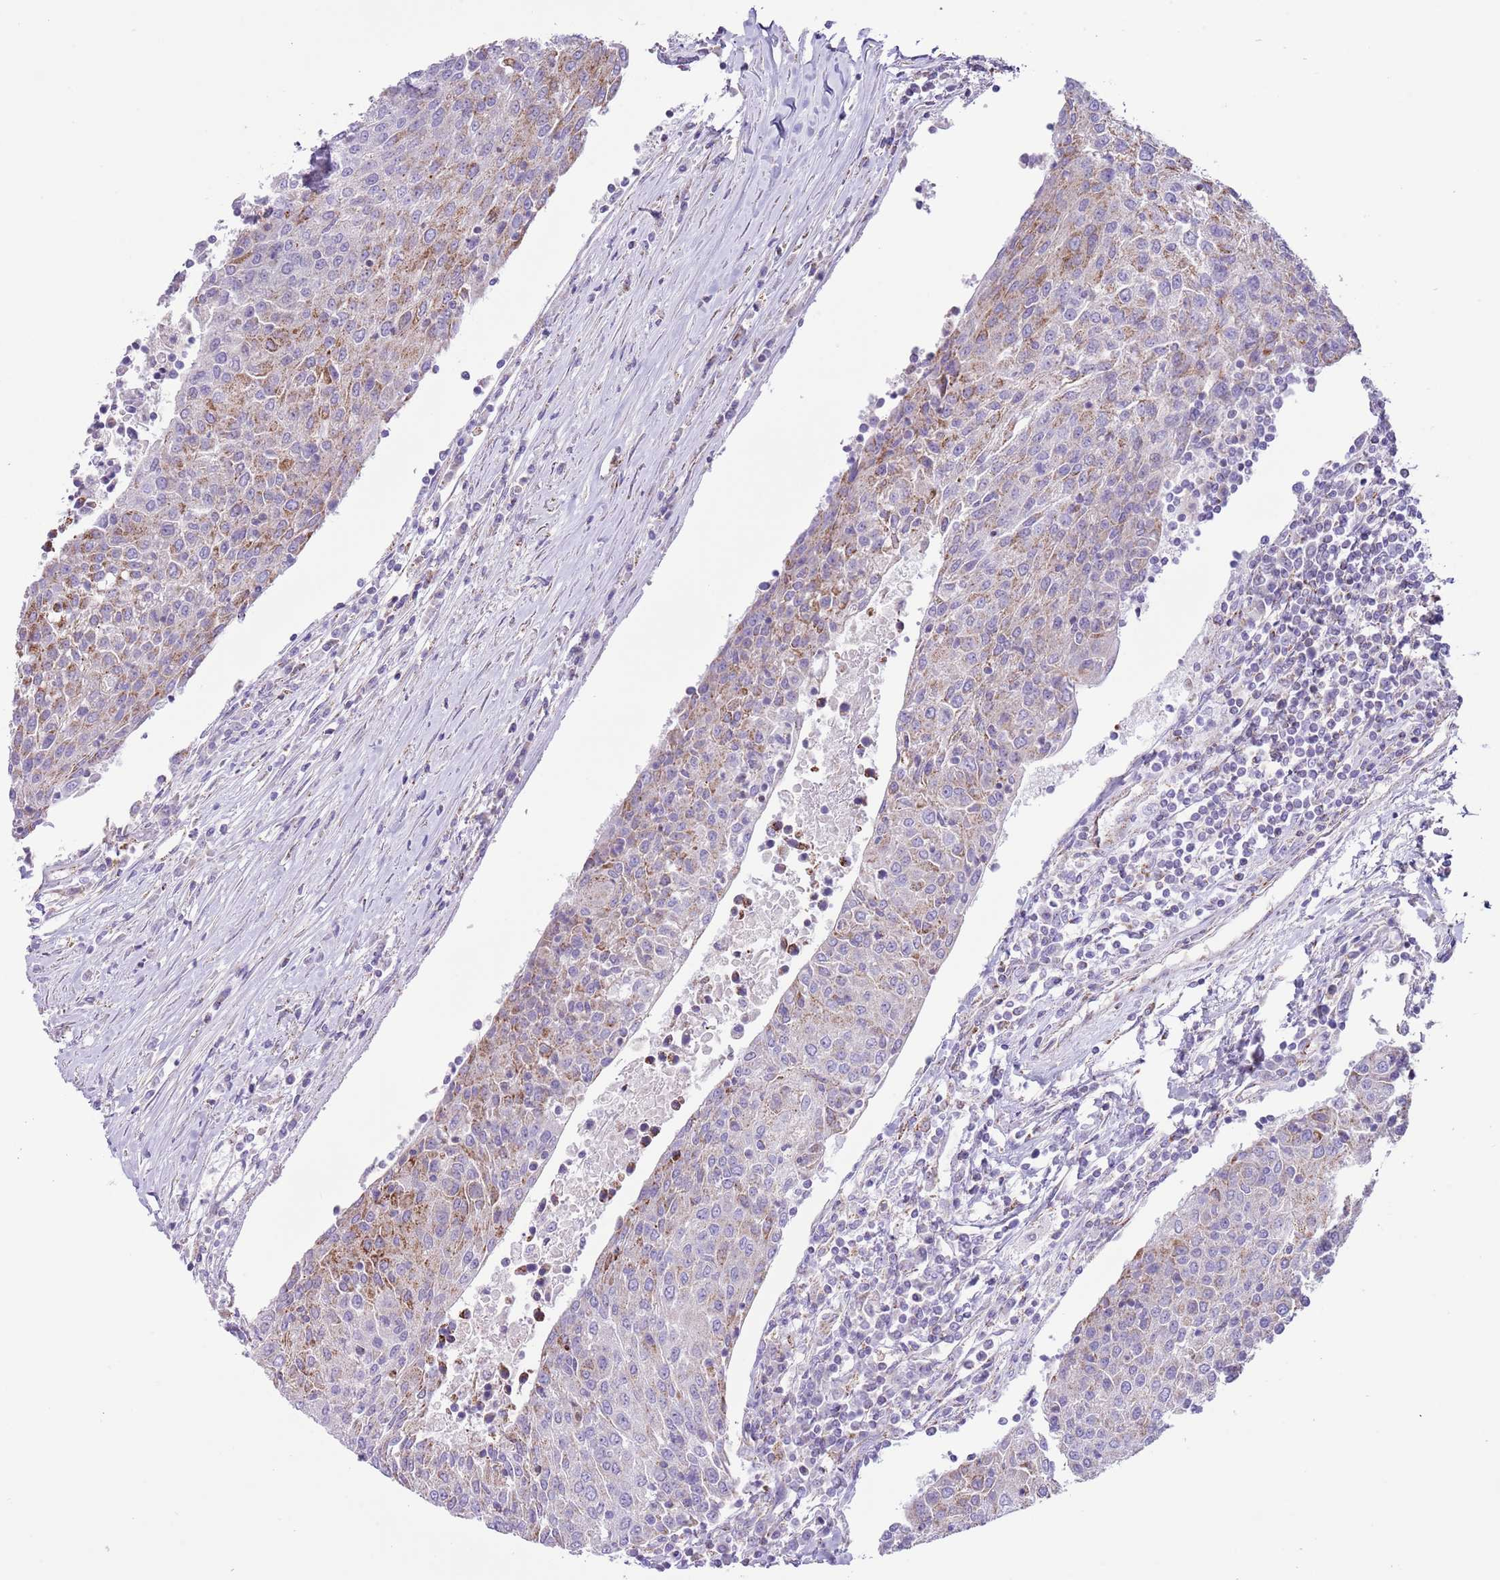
{"staining": {"intensity": "moderate", "quantity": "25%-75%", "location": "cytoplasmic/membranous"}, "tissue": "urothelial cancer", "cell_type": "Tumor cells", "image_type": "cancer", "snomed": [{"axis": "morphology", "description": "Urothelial carcinoma, High grade"}, {"axis": "topography", "description": "Urinary bladder"}], "caption": "This image shows immunohistochemistry (IHC) staining of human high-grade urothelial carcinoma, with medium moderate cytoplasmic/membranous staining in about 25%-75% of tumor cells.", "gene": "ATP6V1B1", "patient": {"sex": "female", "age": 85}}